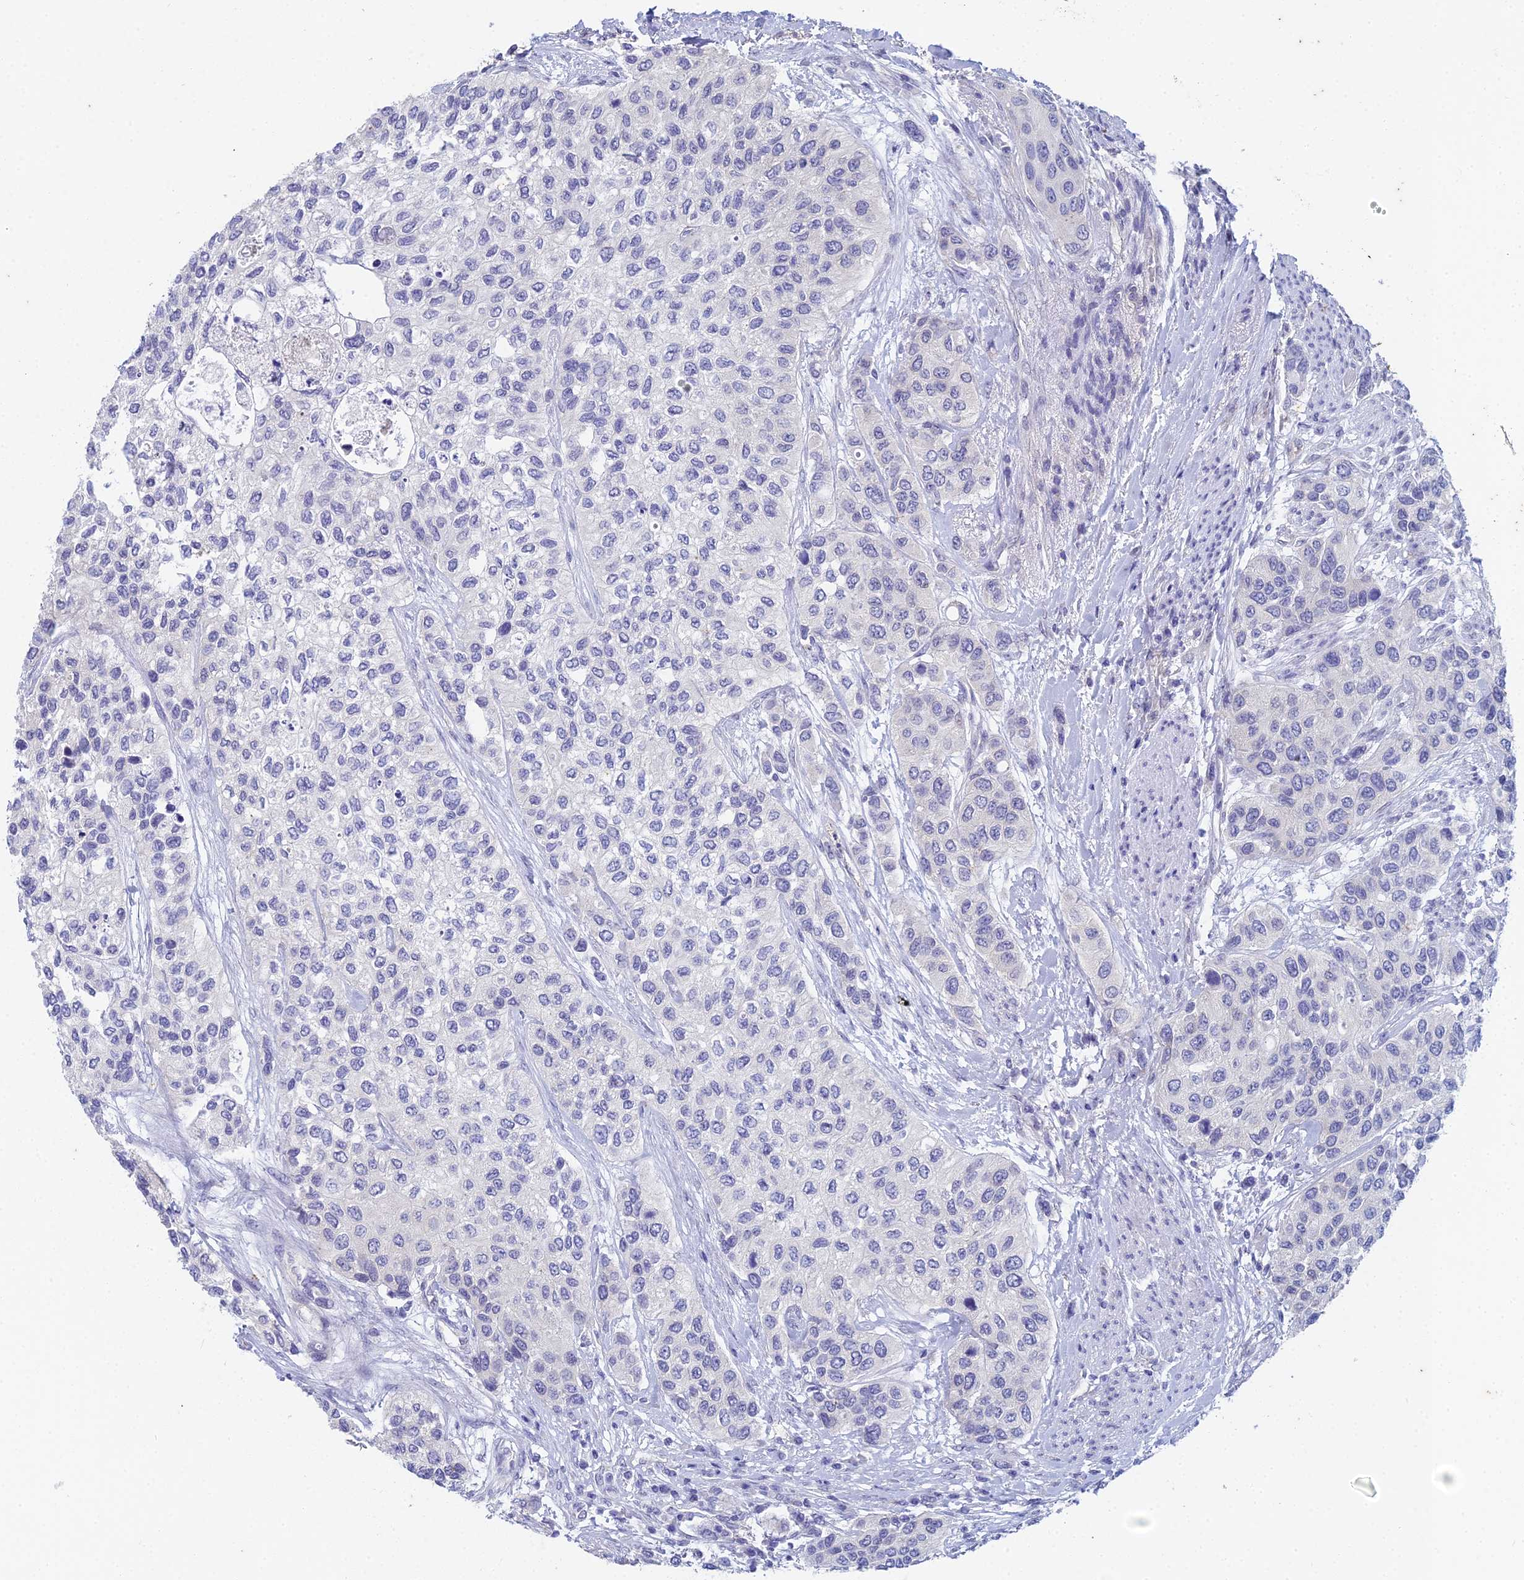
{"staining": {"intensity": "negative", "quantity": "none", "location": "none"}, "tissue": "urothelial cancer", "cell_type": "Tumor cells", "image_type": "cancer", "snomed": [{"axis": "morphology", "description": "Normal tissue, NOS"}, {"axis": "morphology", "description": "Urothelial carcinoma, High grade"}, {"axis": "topography", "description": "Vascular tissue"}, {"axis": "topography", "description": "Urinary bladder"}], "caption": "There is no significant positivity in tumor cells of urothelial cancer.", "gene": "EEF2KMT", "patient": {"sex": "female", "age": 56}}